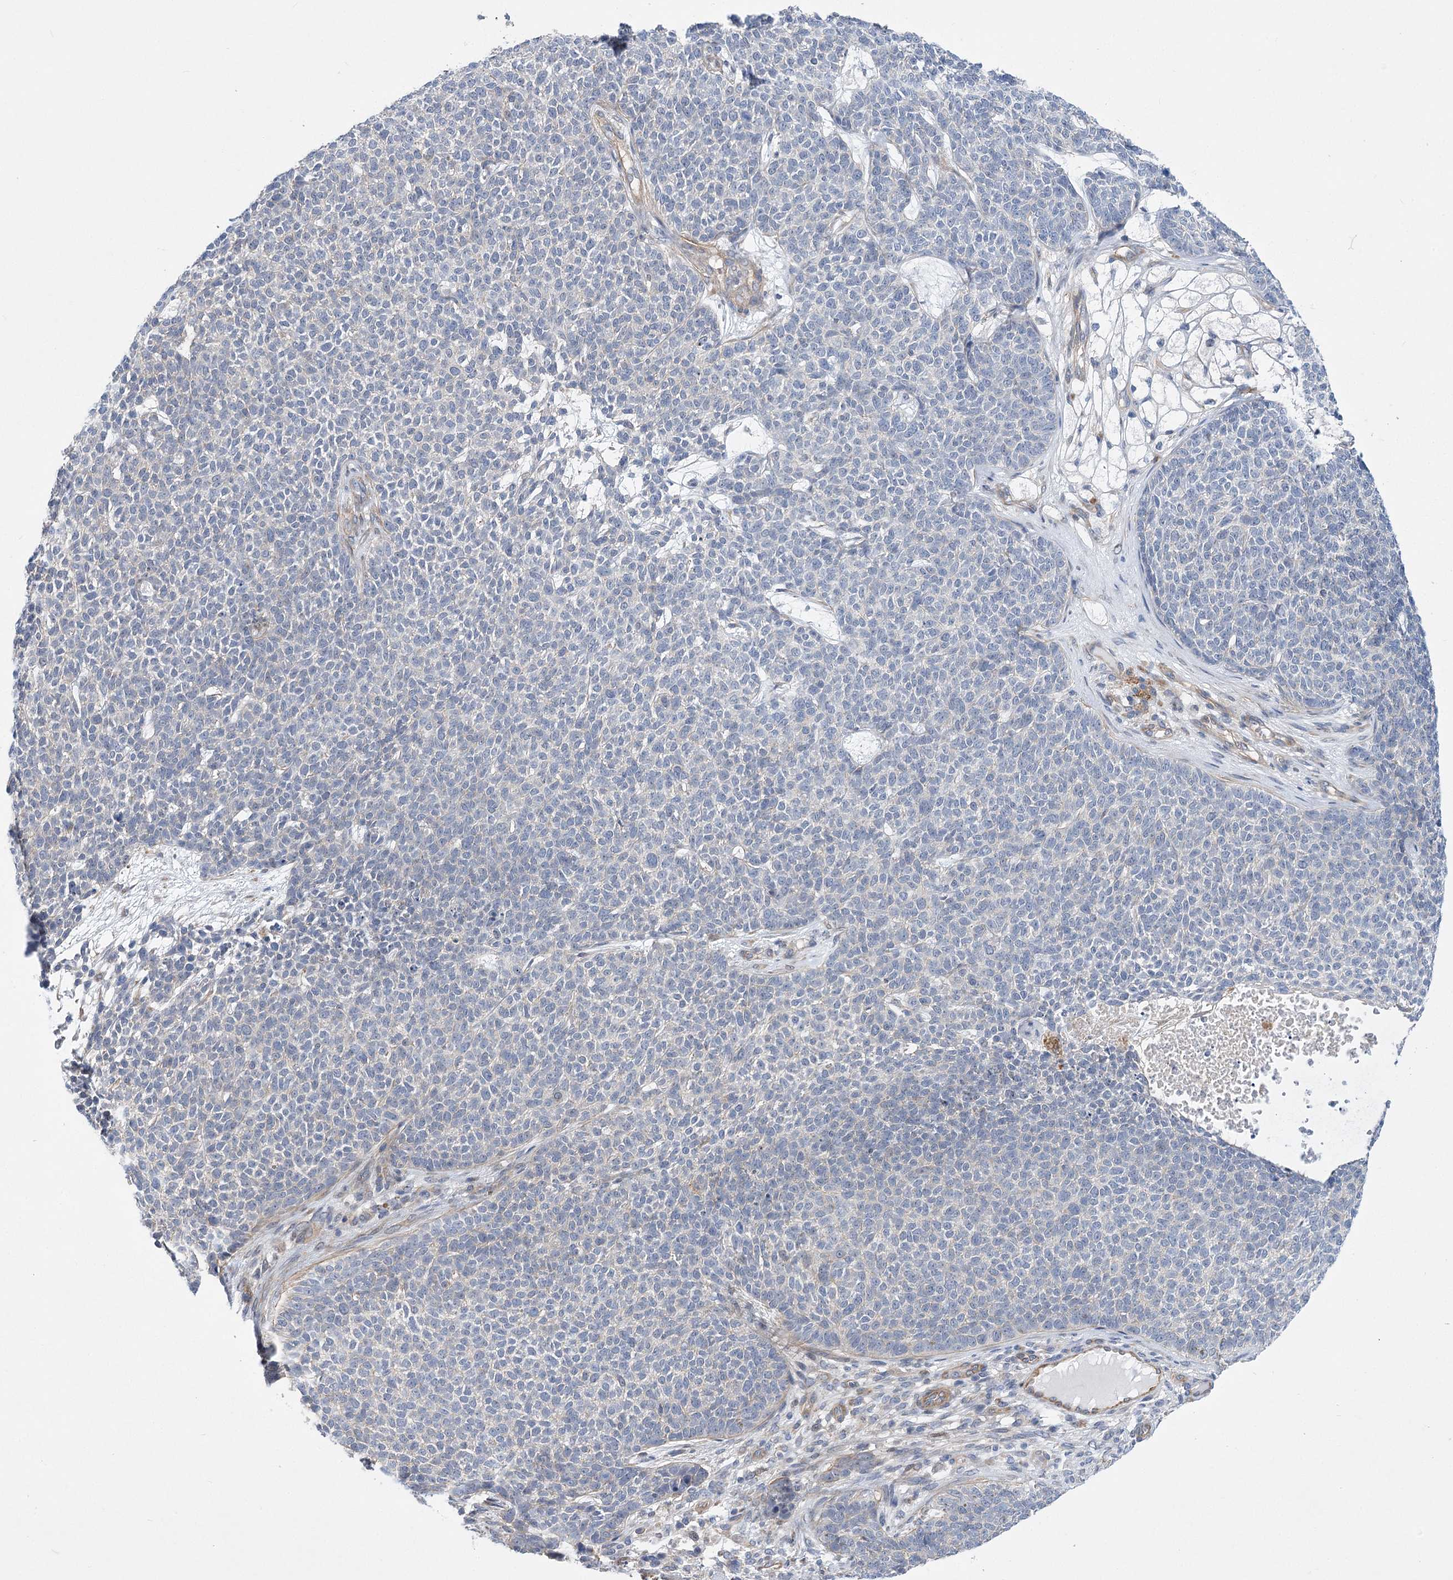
{"staining": {"intensity": "negative", "quantity": "none", "location": "none"}, "tissue": "skin cancer", "cell_type": "Tumor cells", "image_type": "cancer", "snomed": [{"axis": "morphology", "description": "Basal cell carcinoma"}, {"axis": "topography", "description": "Skin"}], "caption": "This histopathology image is of skin cancer (basal cell carcinoma) stained with immunohistochemistry (IHC) to label a protein in brown with the nuclei are counter-stained blue. There is no expression in tumor cells. The staining was performed using DAB to visualize the protein expression in brown, while the nuclei were stained in blue with hematoxylin (Magnification: 20x).", "gene": "THAP6", "patient": {"sex": "female", "age": 84}}